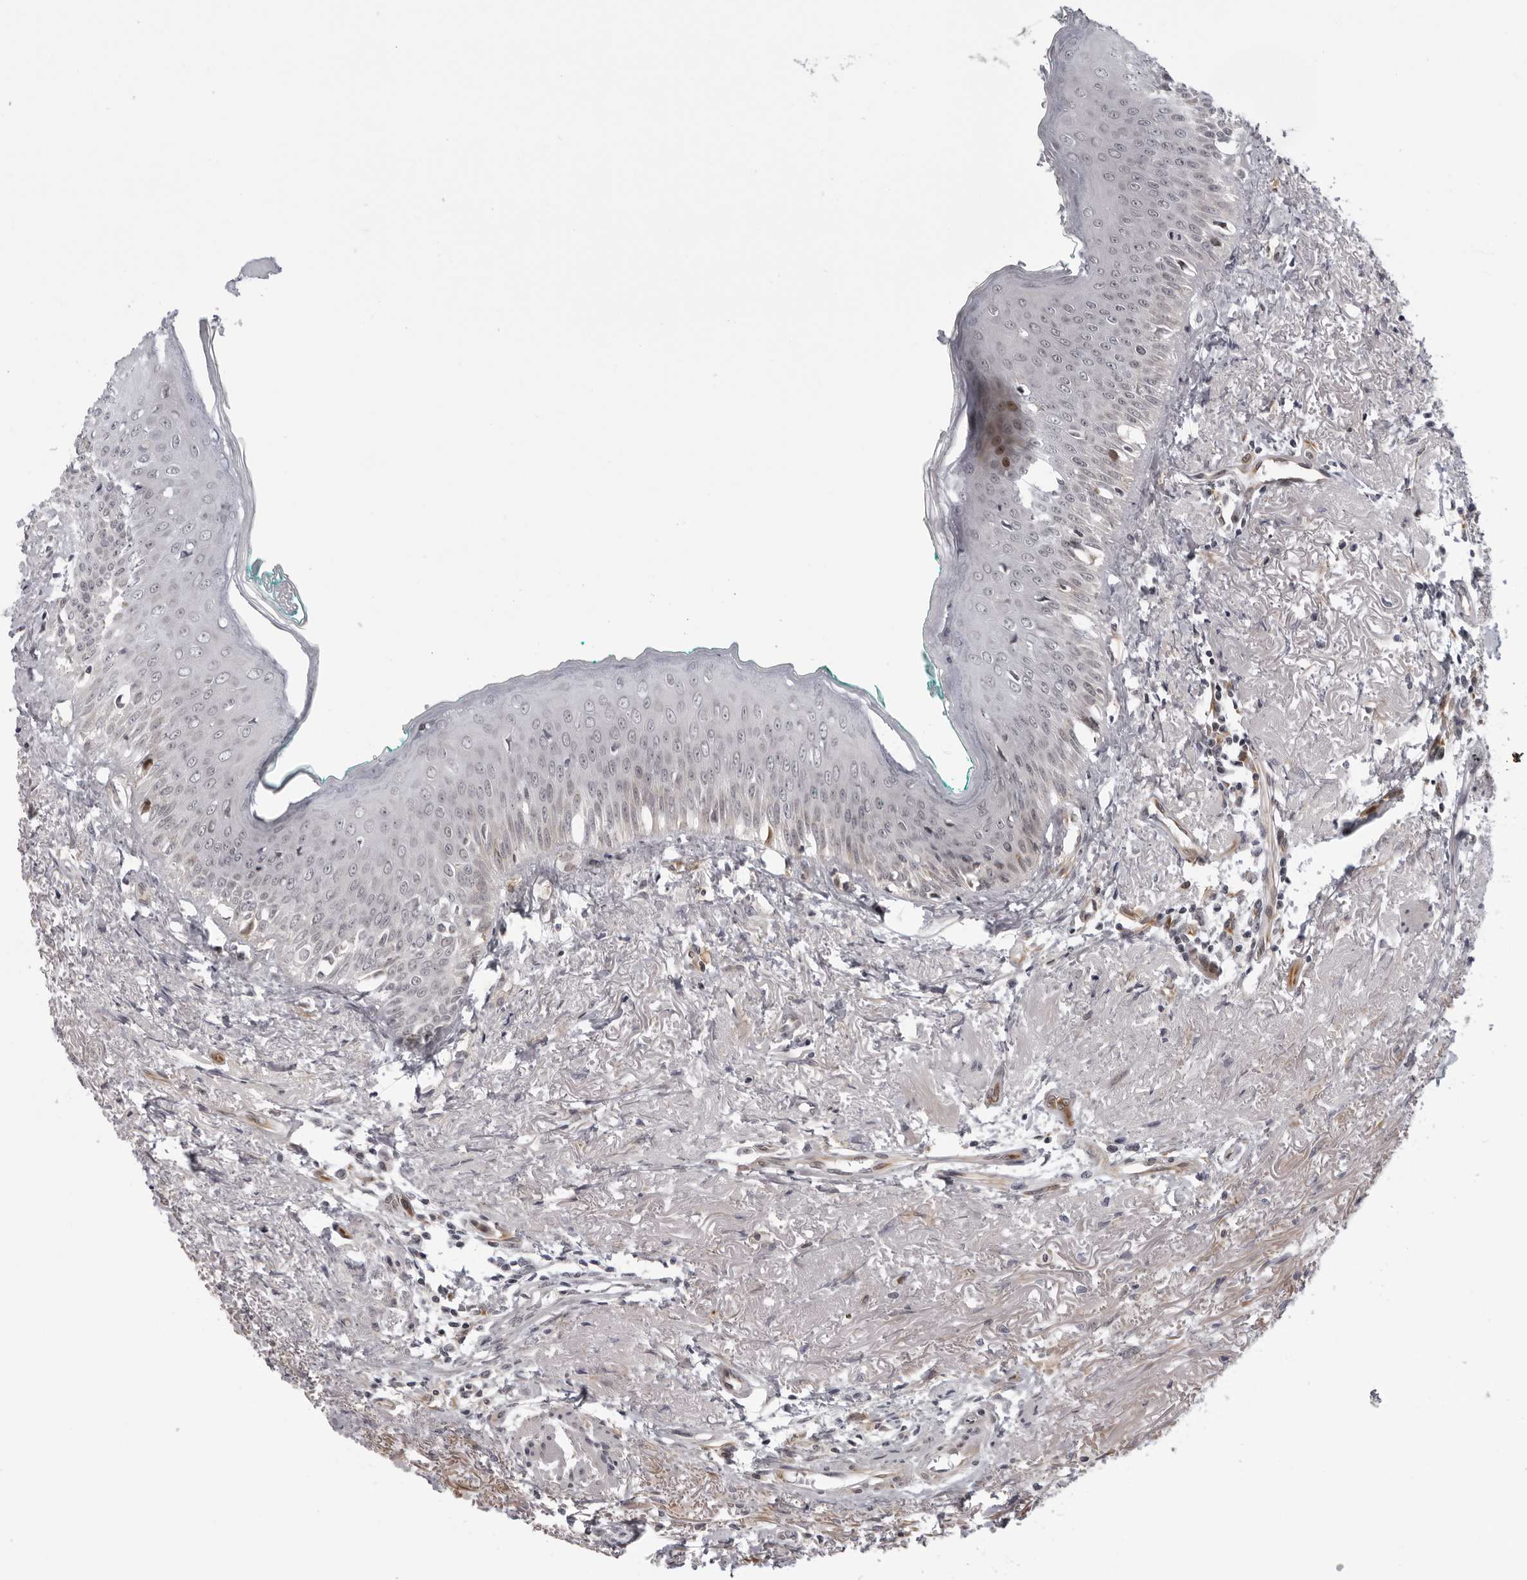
{"staining": {"intensity": "moderate", "quantity": "<25%", "location": "nuclear"}, "tissue": "oral mucosa", "cell_type": "Squamous epithelial cells", "image_type": "normal", "snomed": [{"axis": "morphology", "description": "Normal tissue, NOS"}, {"axis": "topography", "description": "Oral tissue"}], "caption": "Squamous epithelial cells reveal low levels of moderate nuclear positivity in about <25% of cells in benign human oral mucosa. (DAB (3,3'-diaminobenzidine) IHC, brown staining for protein, blue staining for nuclei).", "gene": "GCSAML", "patient": {"sex": "female", "age": 70}}